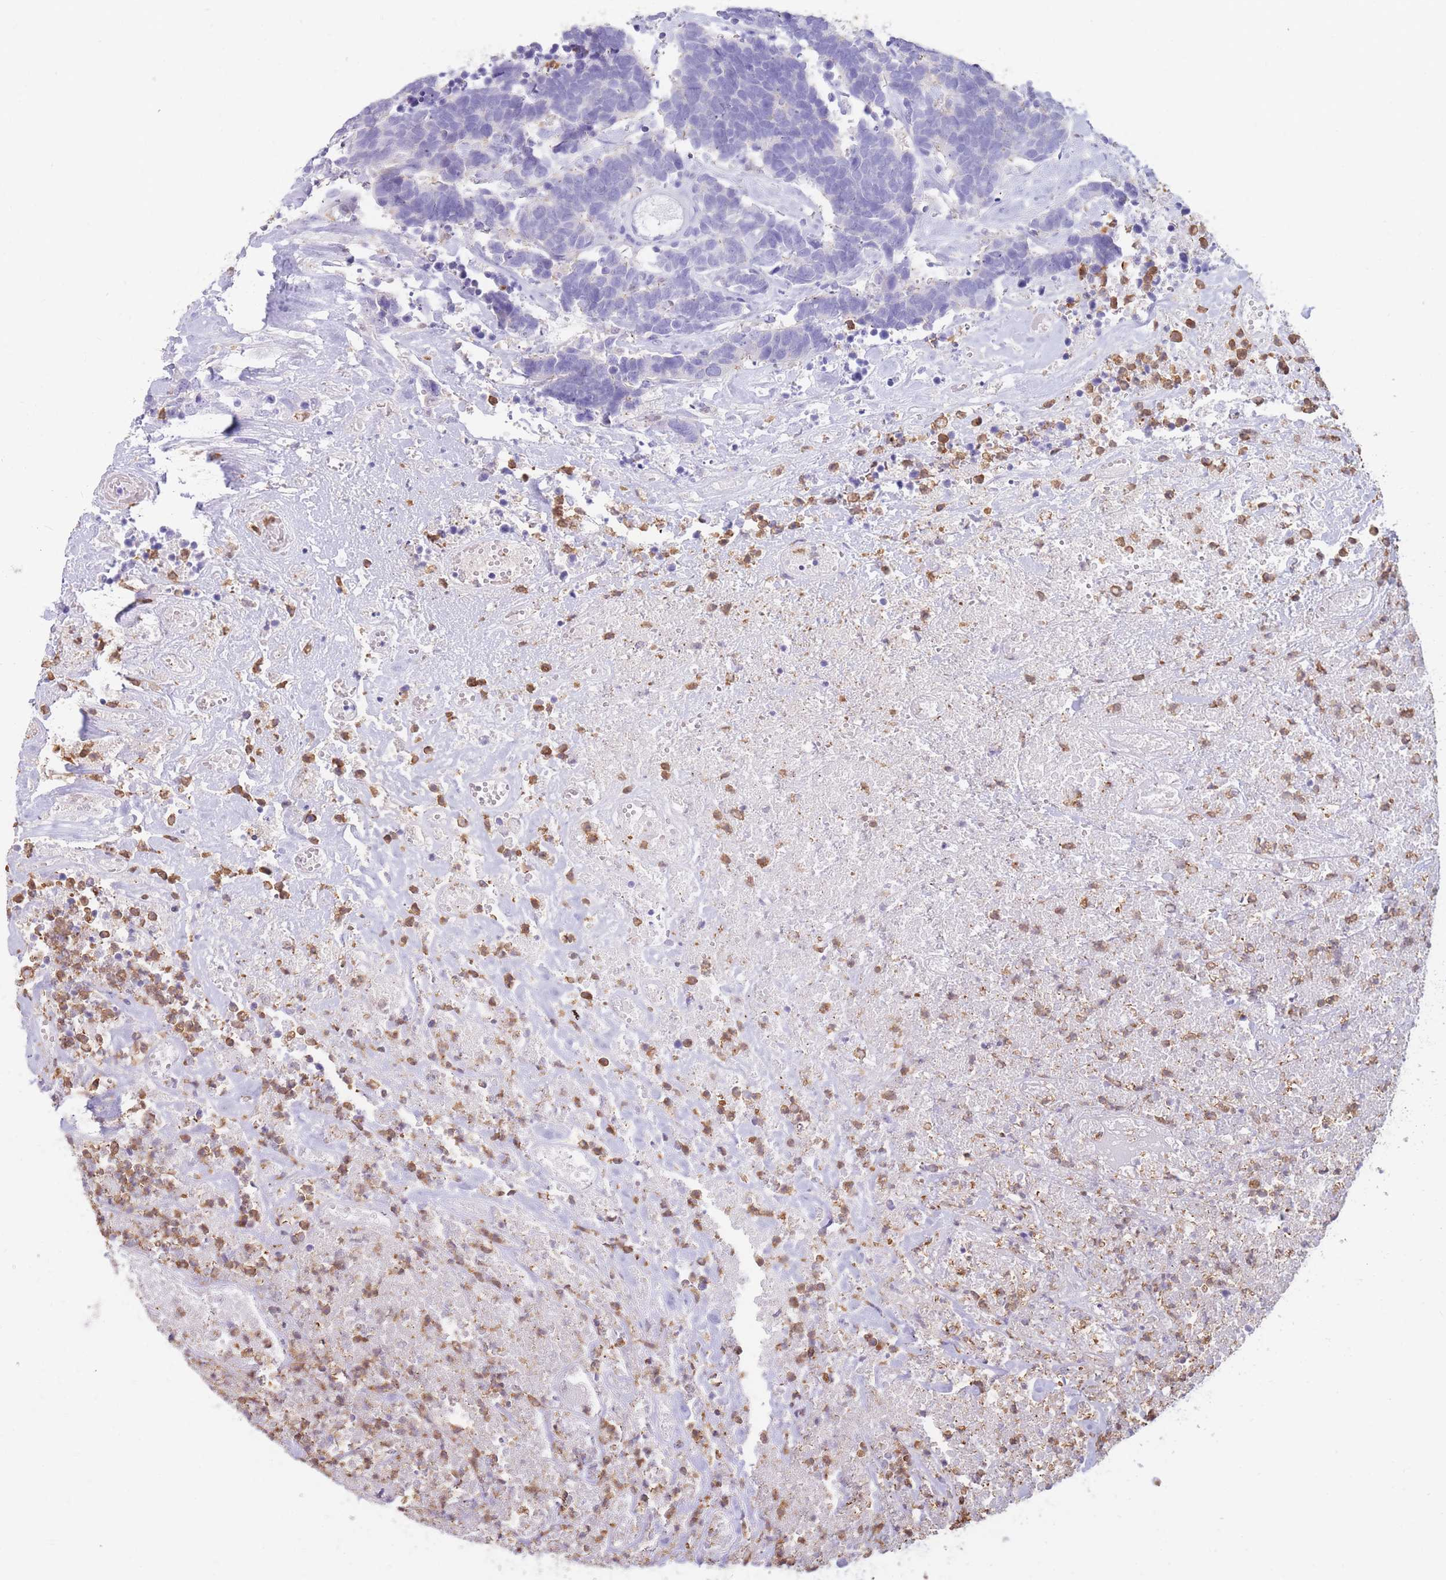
{"staining": {"intensity": "negative", "quantity": "none", "location": "none"}, "tissue": "carcinoid", "cell_type": "Tumor cells", "image_type": "cancer", "snomed": [{"axis": "morphology", "description": "Carcinoma, NOS"}, {"axis": "morphology", "description": "Carcinoid, malignant, NOS"}, {"axis": "topography", "description": "Urinary bladder"}], "caption": "Image shows no protein staining in tumor cells of carcinoid tissue.", "gene": "TPSAB1", "patient": {"sex": "male", "age": 57}}